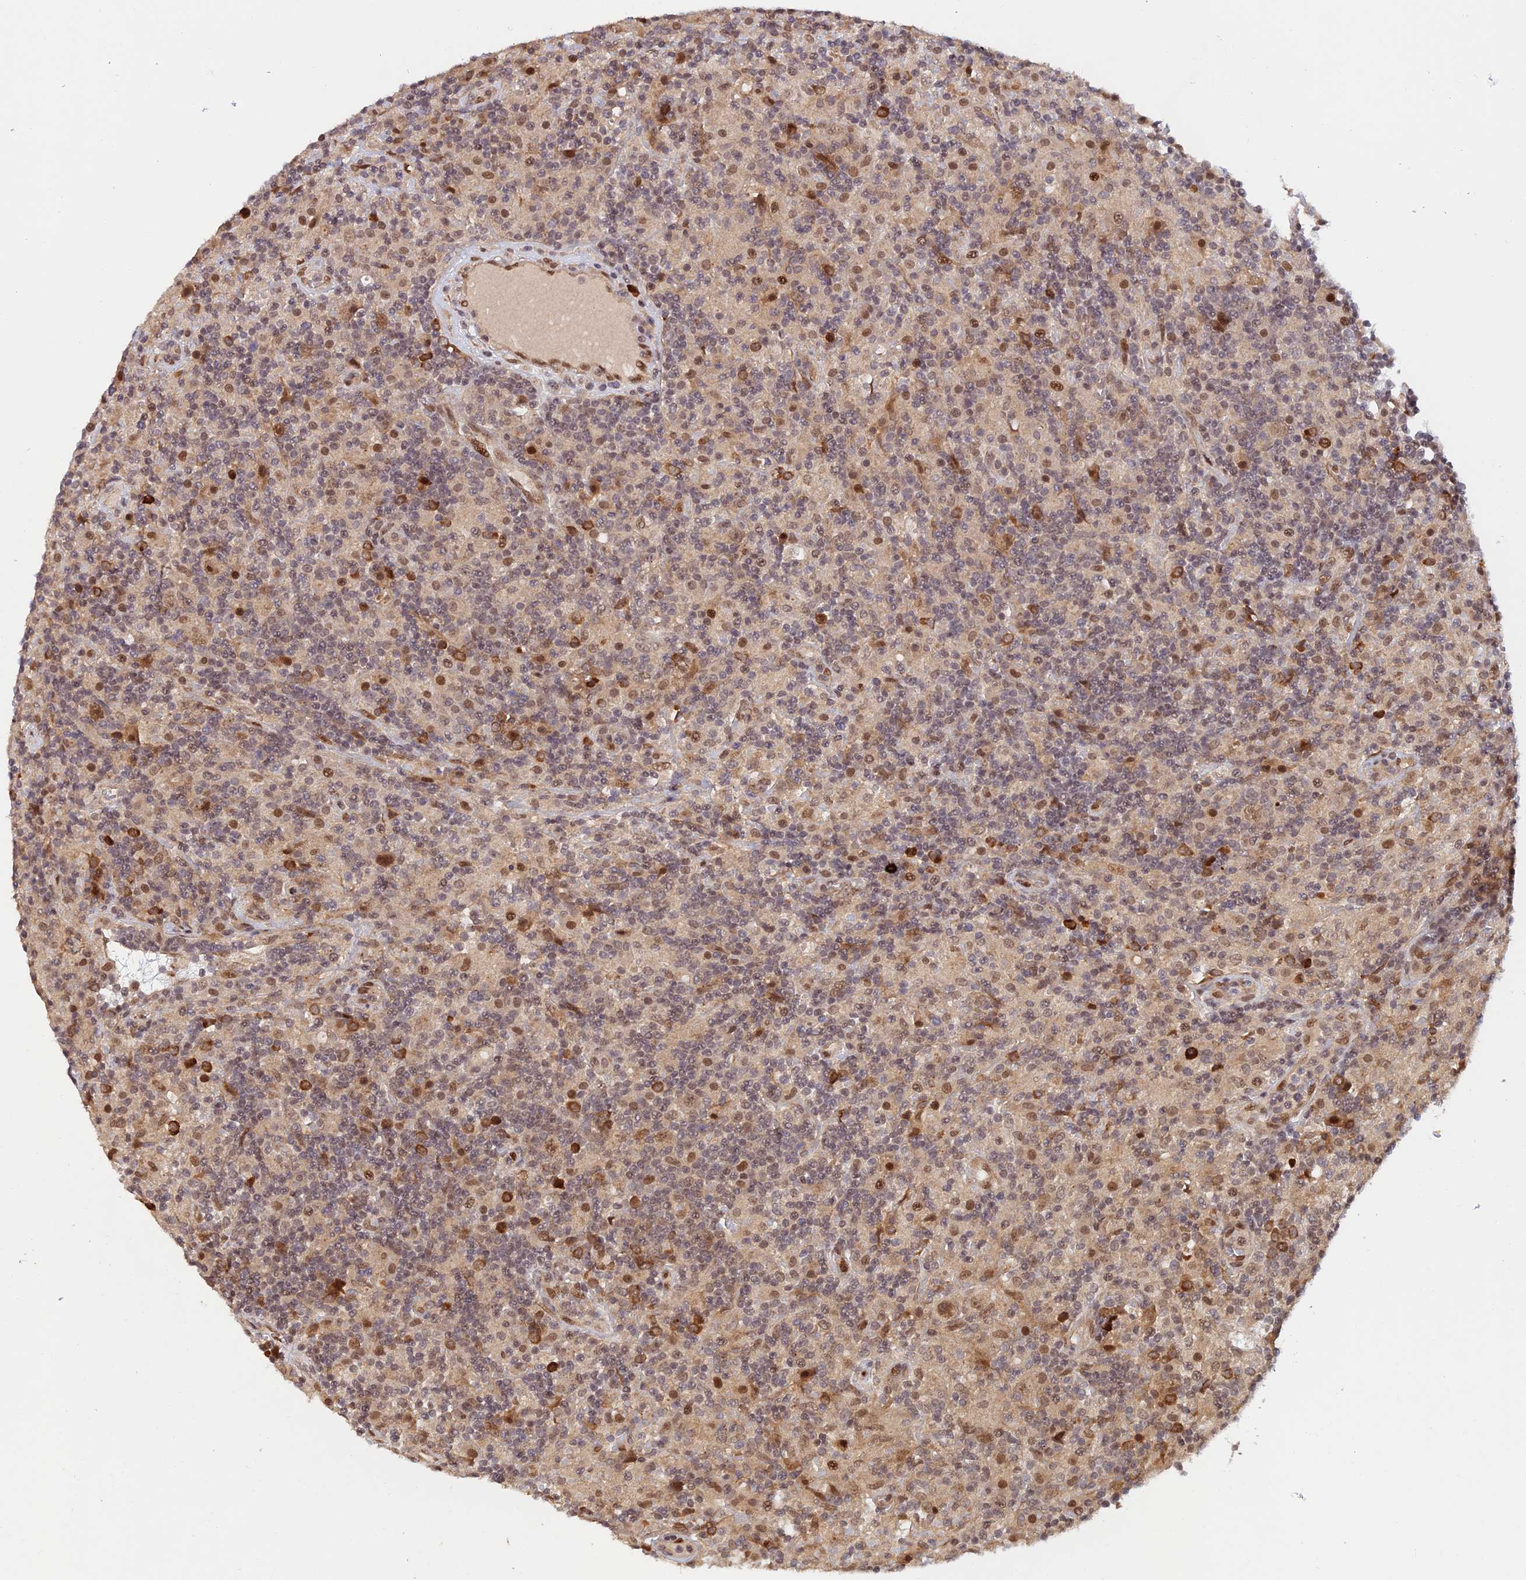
{"staining": {"intensity": "moderate", "quantity": "<25%", "location": "nuclear"}, "tissue": "lymphoma", "cell_type": "Tumor cells", "image_type": "cancer", "snomed": [{"axis": "morphology", "description": "Hodgkin's disease, NOS"}, {"axis": "topography", "description": "Lymph node"}], "caption": "Moderate nuclear staining is present in about <25% of tumor cells in Hodgkin's disease.", "gene": "ZNF565", "patient": {"sex": "male", "age": 70}}